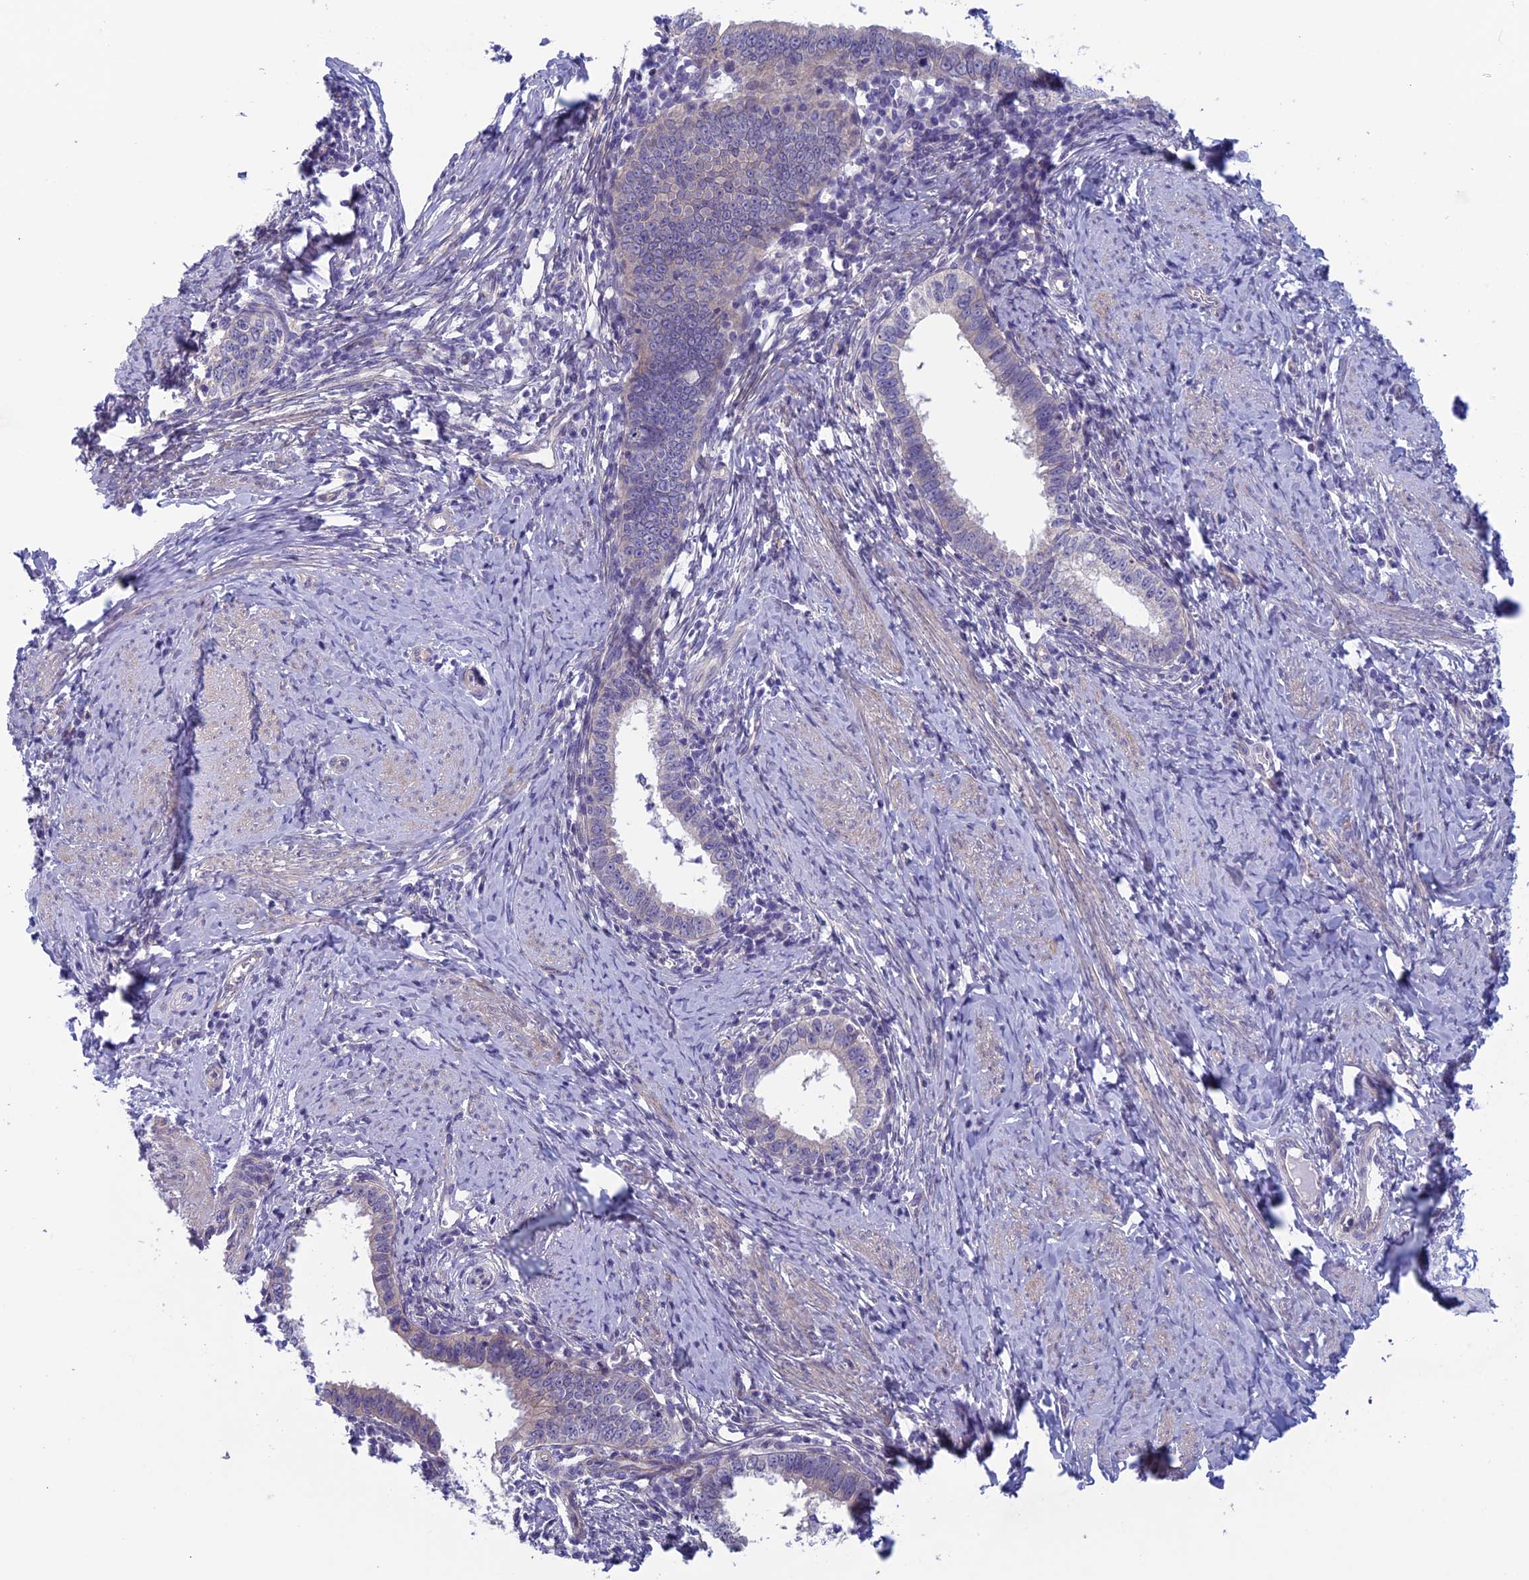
{"staining": {"intensity": "negative", "quantity": "none", "location": "none"}, "tissue": "cervical cancer", "cell_type": "Tumor cells", "image_type": "cancer", "snomed": [{"axis": "morphology", "description": "Adenocarcinoma, NOS"}, {"axis": "topography", "description": "Cervix"}], "caption": "Image shows no significant protein staining in tumor cells of cervical cancer (adenocarcinoma). (Stains: DAB (3,3'-diaminobenzidine) IHC with hematoxylin counter stain, Microscopy: brightfield microscopy at high magnification).", "gene": "CNOT6L", "patient": {"sex": "female", "age": 36}}